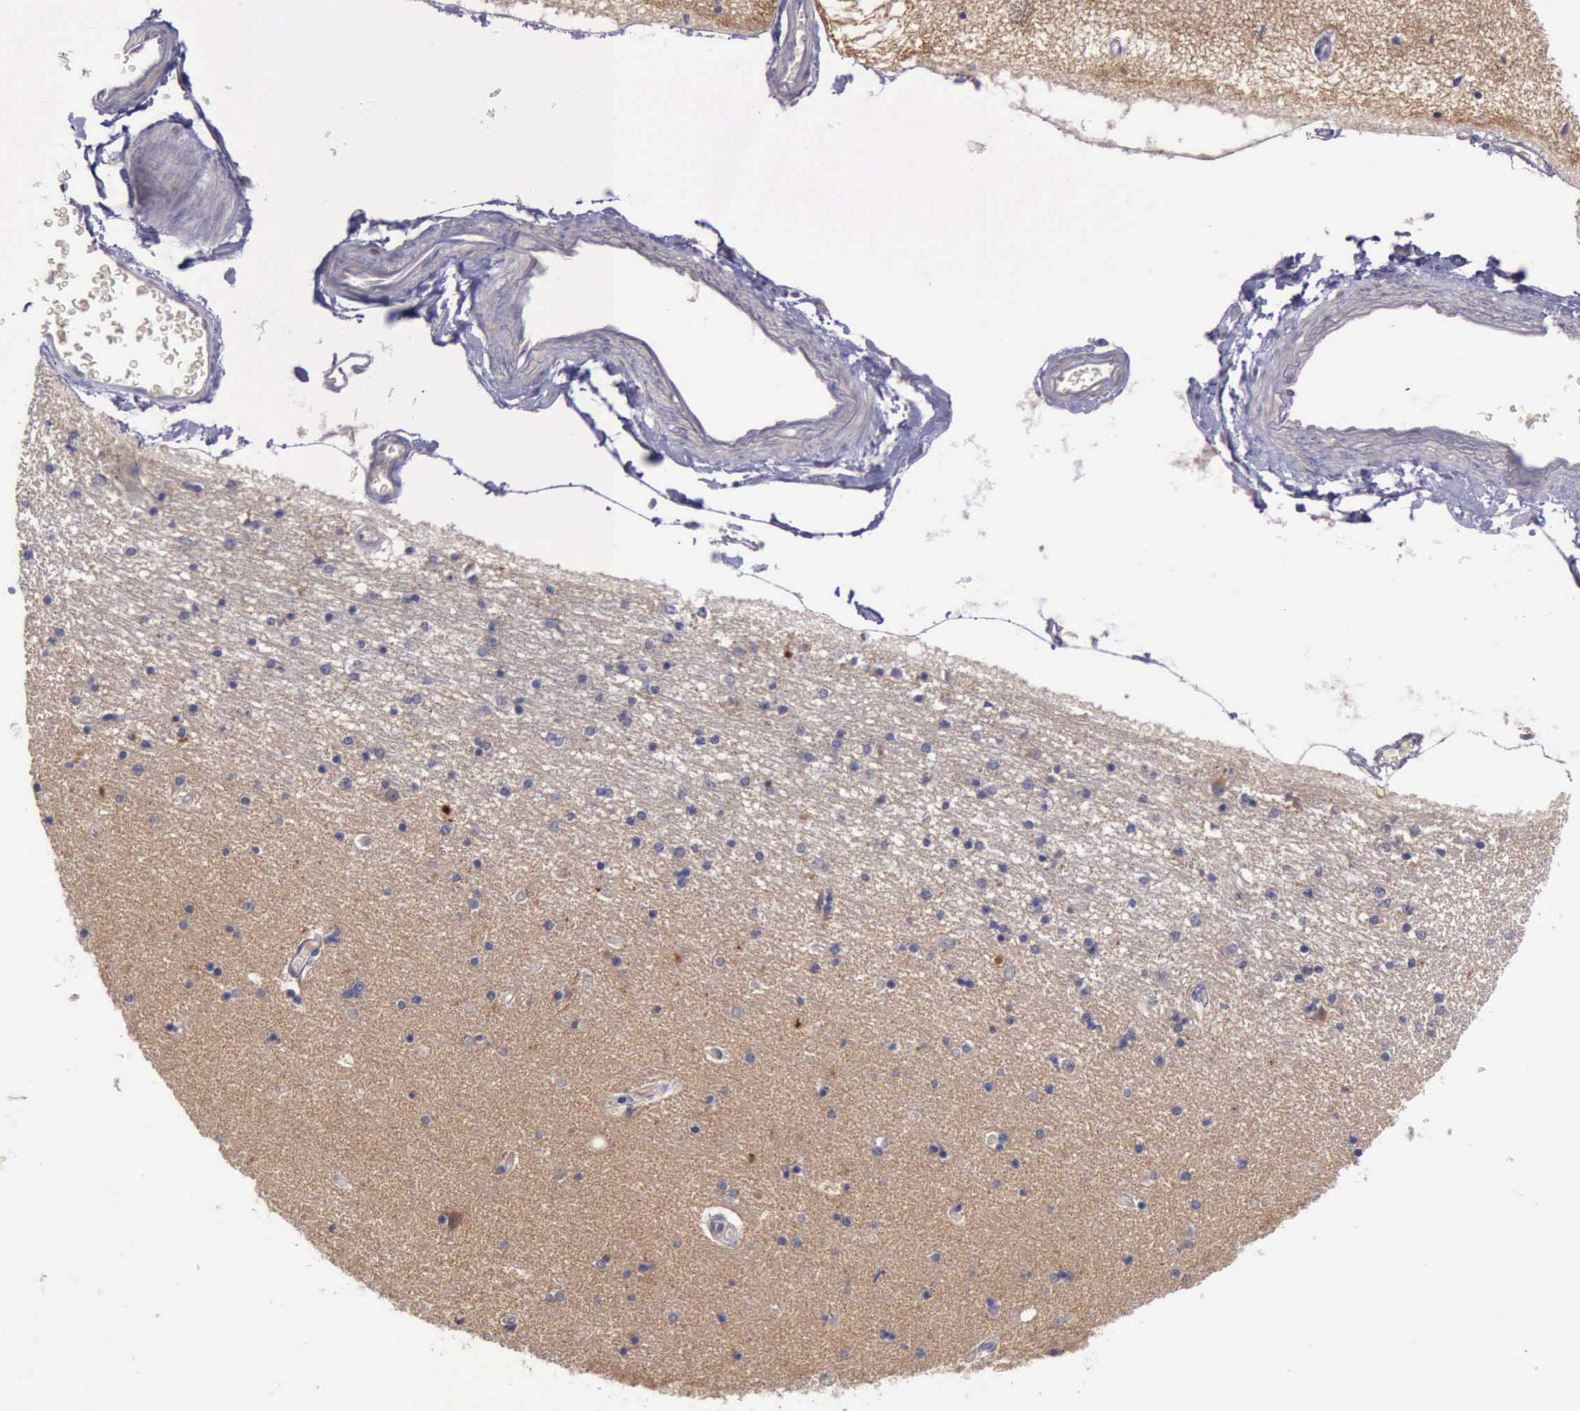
{"staining": {"intensity": "negative", "quantity": "none", "location": "none"}, "tissue": "hippocampus", "cell_type": "Glial cells", "image_type": "normal", "snomed": [{"axis": "morphology", "description": "Normal tissue, NOS"}, {"axis": "topography", "description": "Hippocampus"}], "caption": "The immunohistochemistry image has no significant staining in glial cells of hippocampus. (DAB immunohistochemistry (IHC), high magnification).", "gene": "RAB39B", "patient": {"sex": "female", "age": 54}}